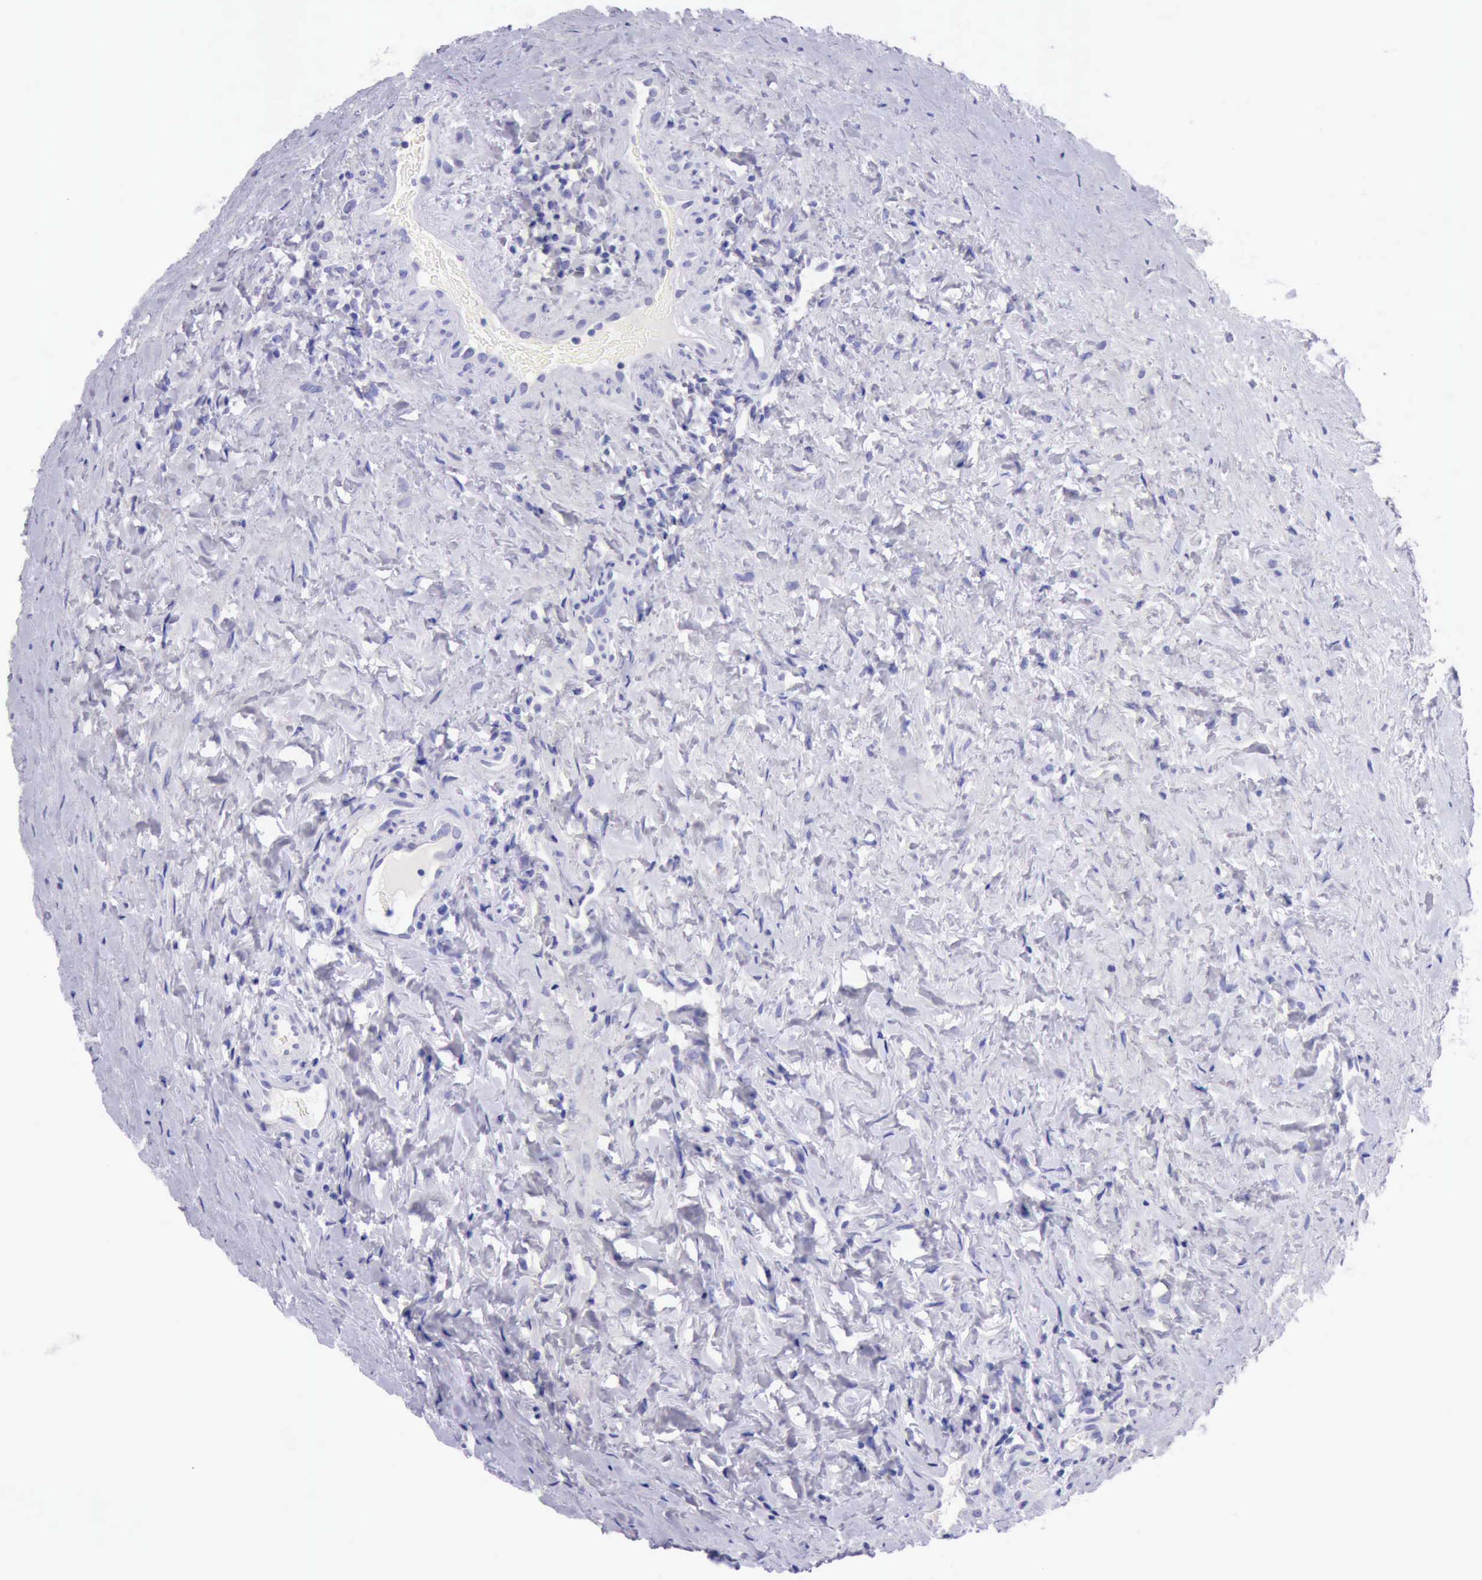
{"staining": {"intensity": "negative", "quantity": "none", "location": "none"}, "tissue": "testis cancer", "cell_type": "Tumor cells", "image_type": "cancer", "snomed": [{"axis": "morphology", "description": "Carcinoma, Embryonal, NOS"}, {"axis": "topography", "description": "Testis"}], "caption": "This is an immunohistochemistry image of human testis cancer. There is no staining in tumor cells.", "gene": "LRFN5", "patient": {"sex": "male", "age": 31}}